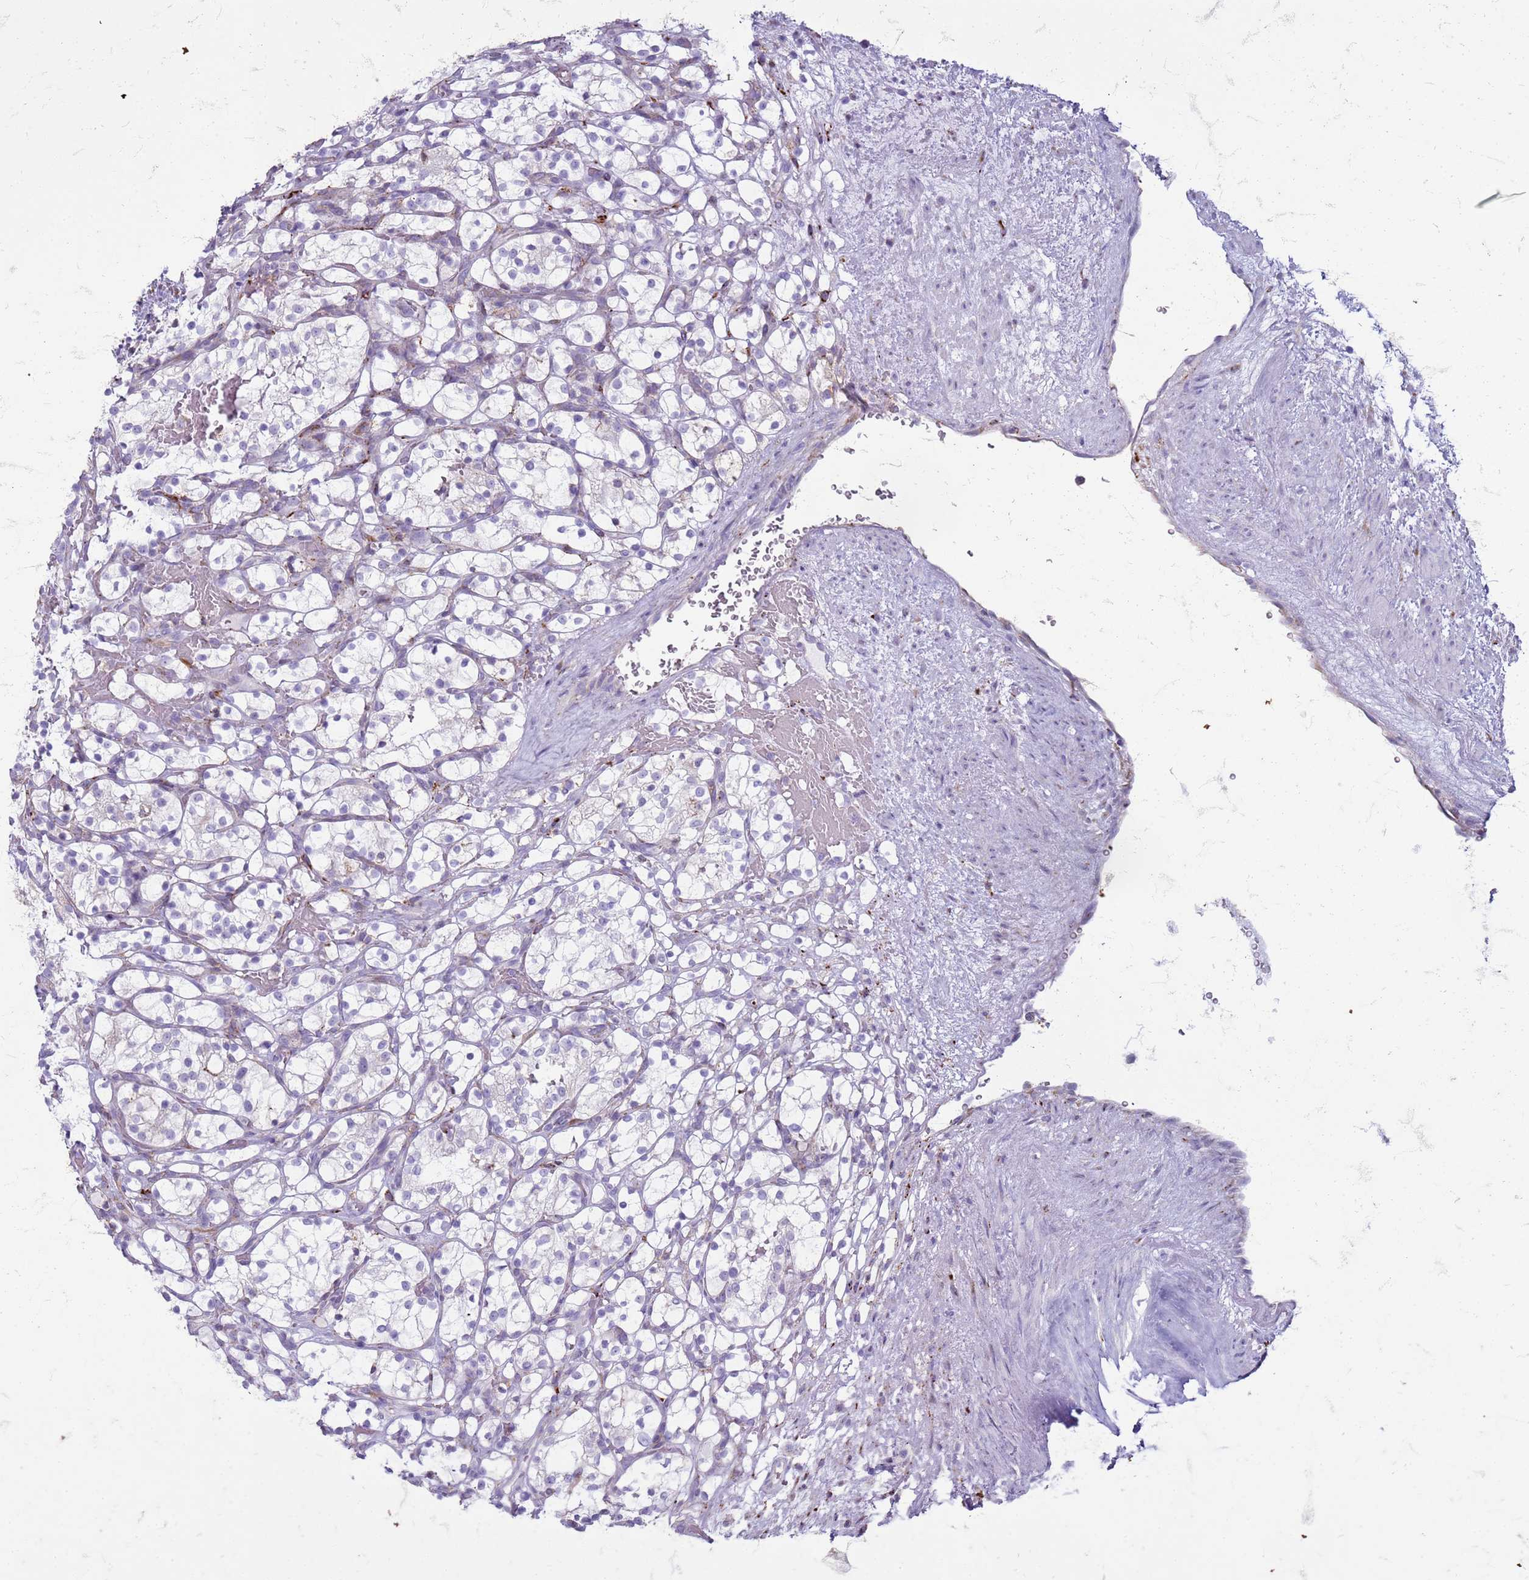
{"staining": {"intensity": "negative", "quantity": "none", "location": "none"}, "tissue": "renal cancer", "cell_type": "Tumor cells", "image_type": "cancer", "snomed": [{"axis": "morphology", "description": "Adenocarcinoma, NOS"}, {"axis": "topography", "description": "Kidney"}], "caption": "The immunohistochemistry histopathology image has no significant positivity in tumor cells of renal cancer (adenocarcinoma) tissue. (Immunohistochemistry (ihc), brightfield microscopy, high magnification).", "gene": "PDK3", "patient": {"sex": "female", "age": 69}}